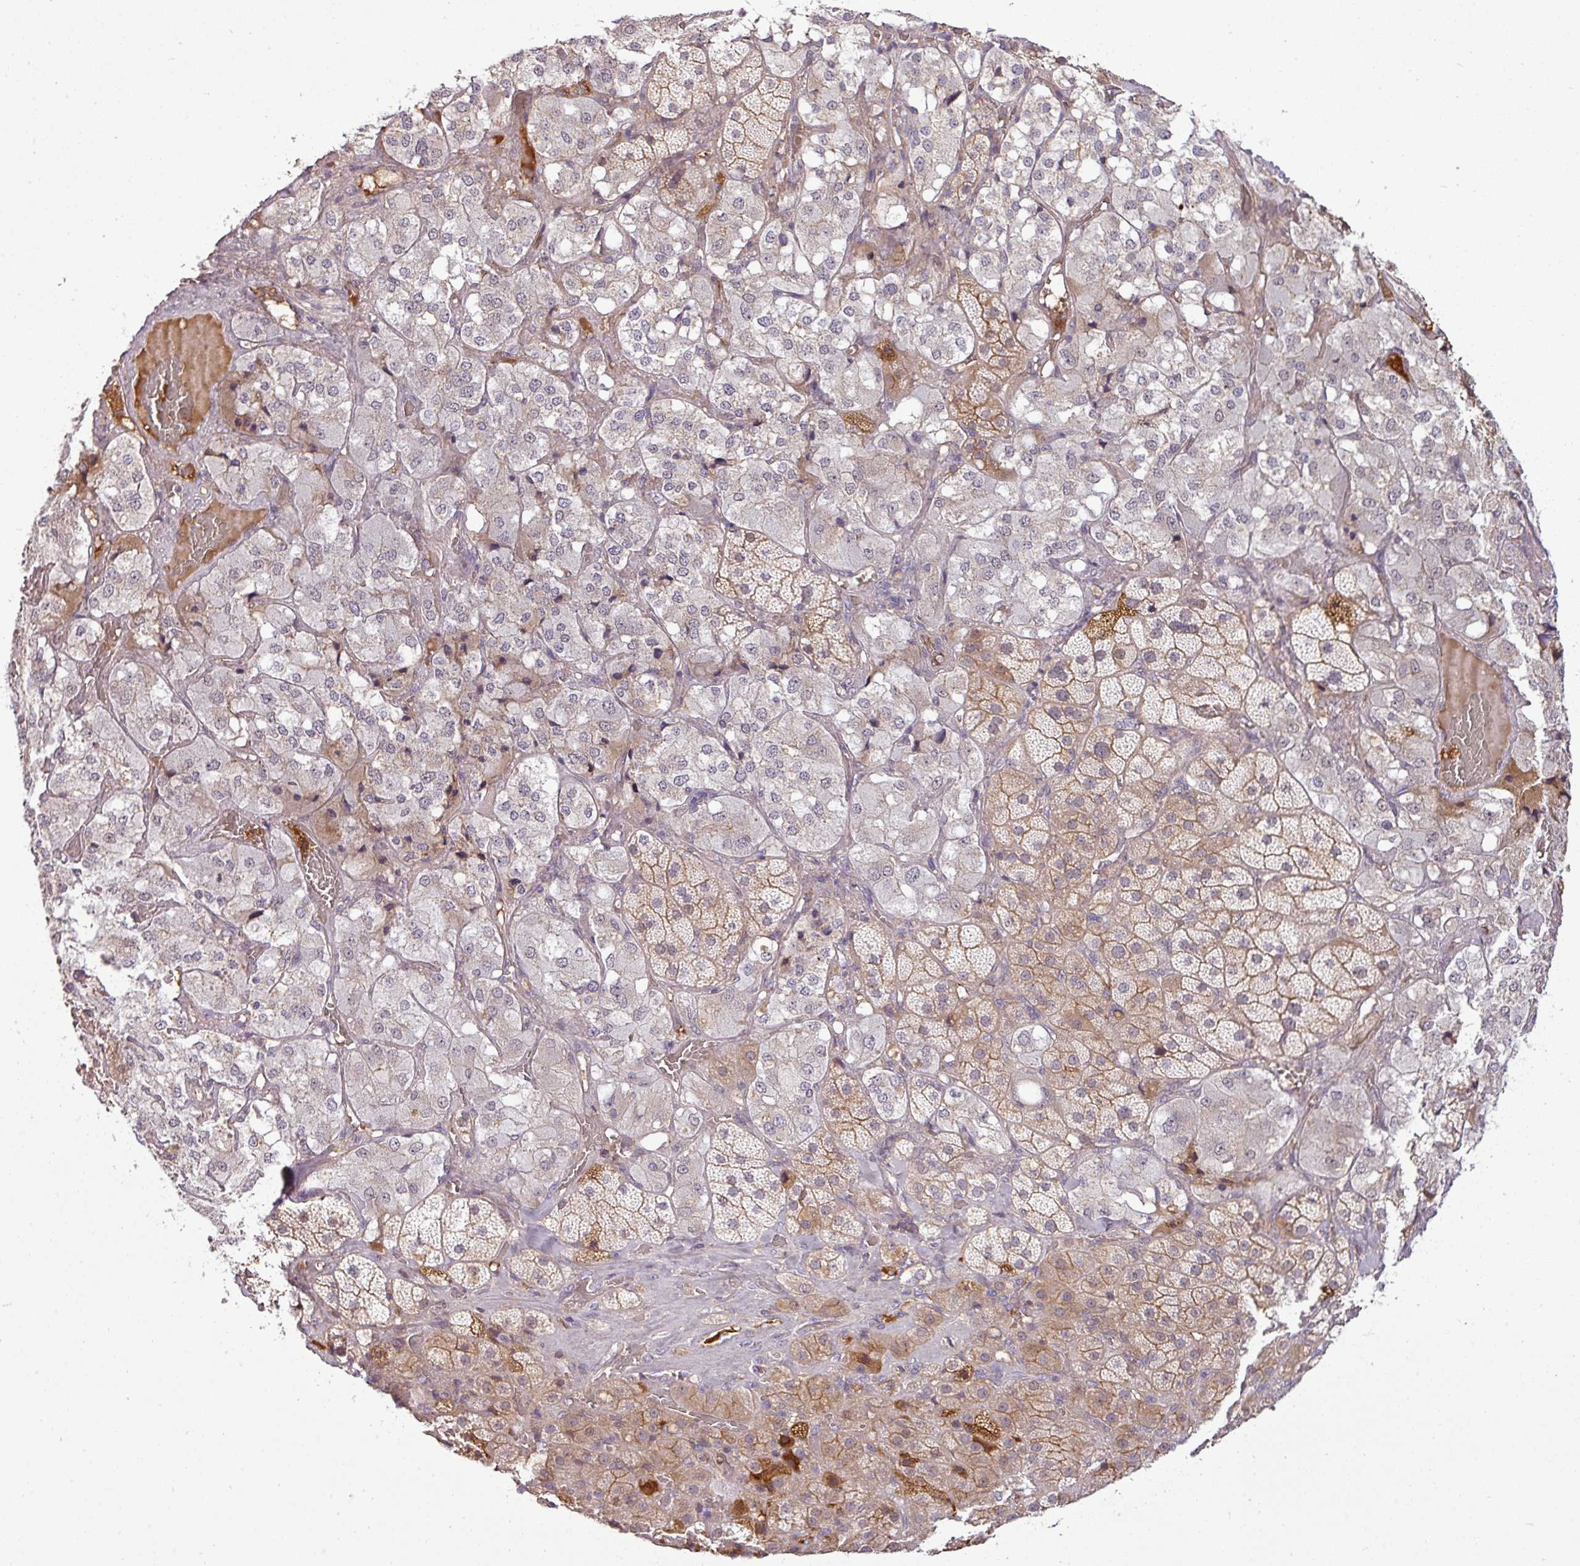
{"staining": {"intensity": "moderate", "quantity": "25%-75%", "location": "cytoplasmic/membranous"}, "tissue": "adrenal gland", "cell_type": "Glandular cells", "image_type": "normal", "snomed": [{"axis": "morphology", "description": "Normal tissue, NOS"}, {"axis": "topography", "description": "Adrenal gland"}], "caption": "DAB (3,3'-diaminobenzidine) immunohistochemical staining of benign human adrenal gland displays moderate cytoplasmic/membranous protein staining in about 25%-75% of glandular cells.", "gene": "APOM", "patient": {"sex": "male", "age": 57}}